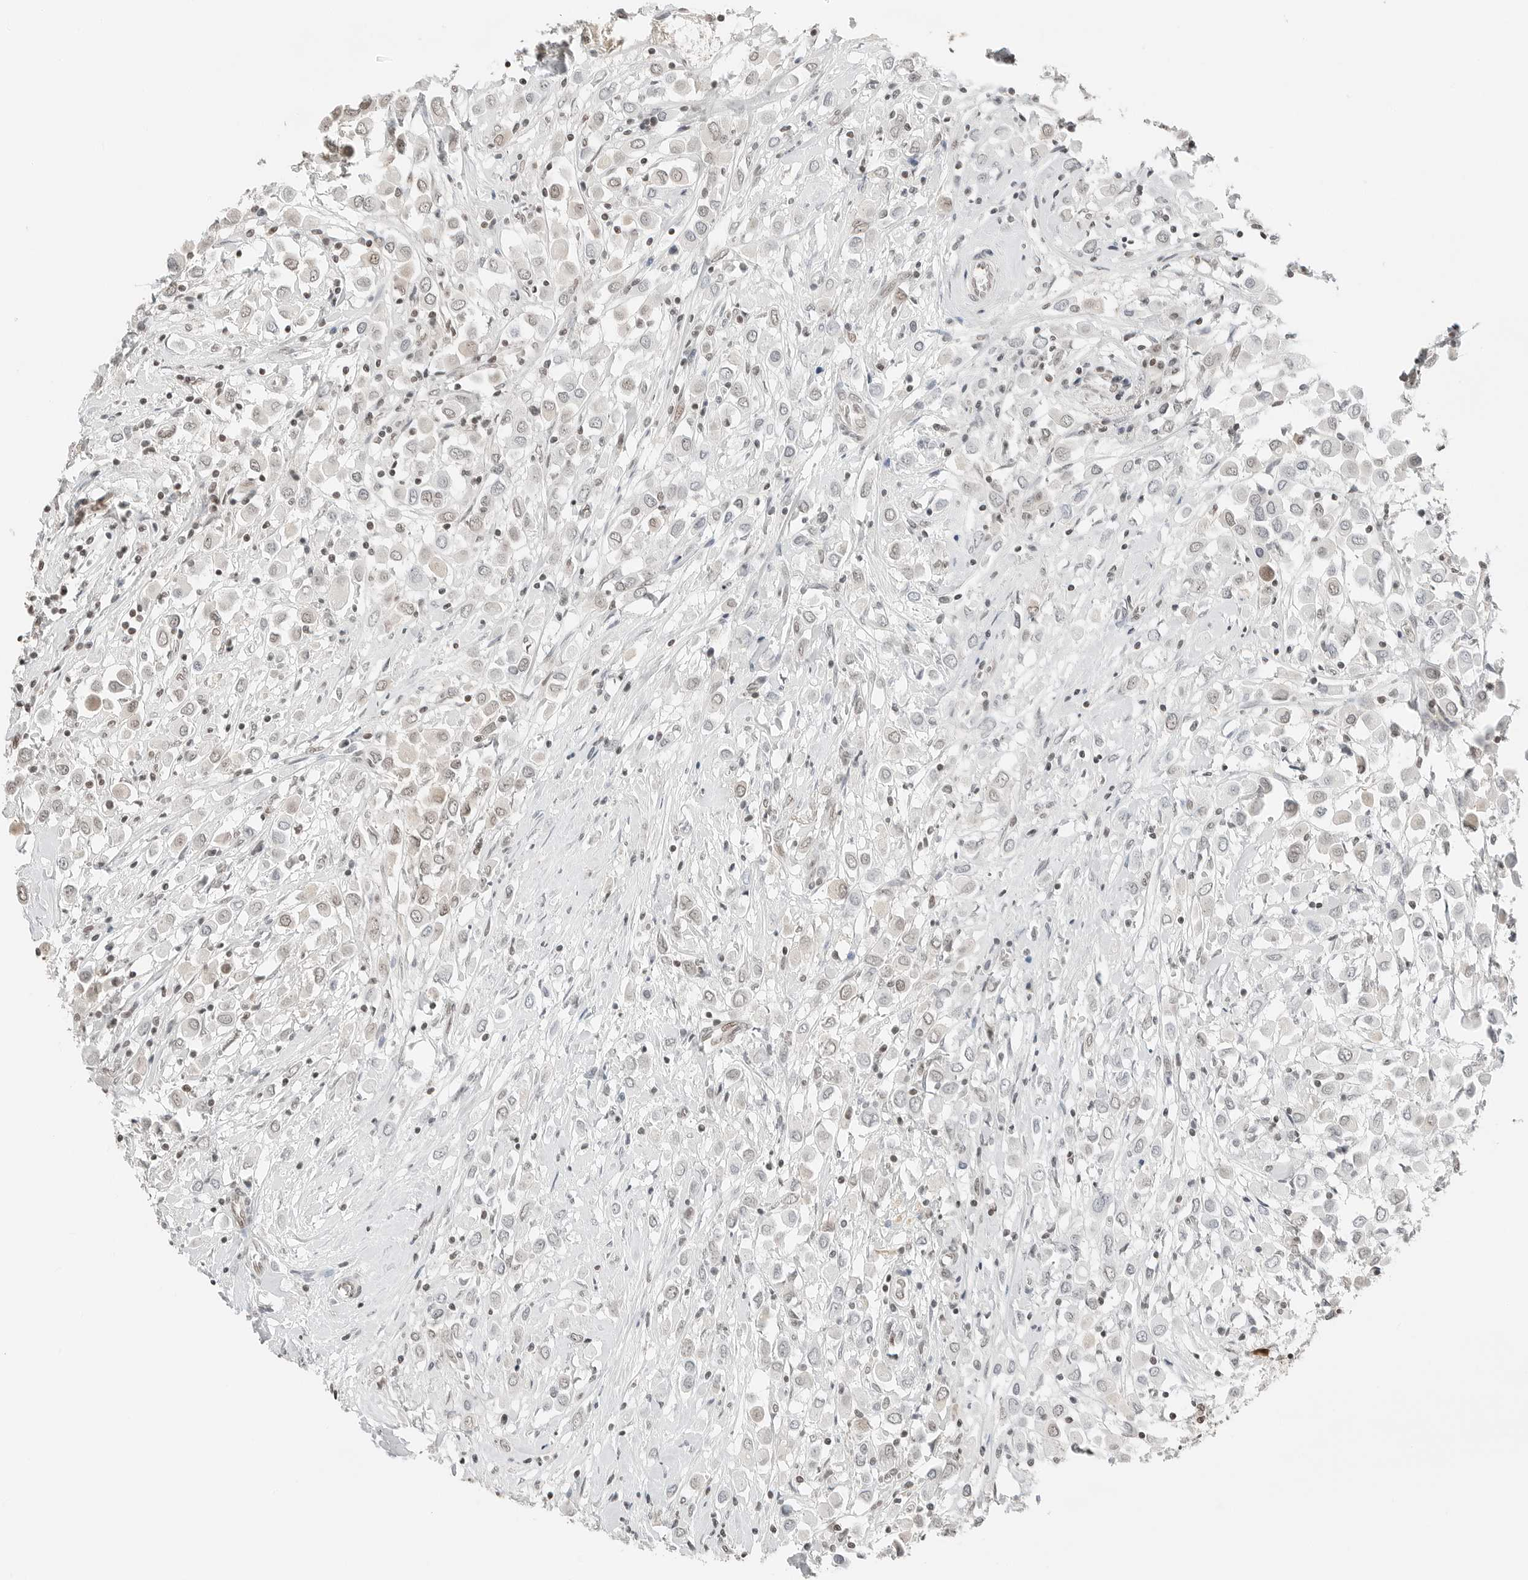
{"staining": {"intensity": "weak", "quantity": "<25%", "location": "nuclear"}, "tissue": "breast cancer", "cell_type": "Tumor cells", "image_type": "cancer", "snomed": [{"axis": "morphology", "description": "Duct carcinoma"}, {"axis": "topography", "description": "Breast"}], "caption": "DAB immunohistochemical staining of human breast invasive ductal carcinoma exhibits no significant expression in tumor cells.", "gene": "CRTC2", "patient": {"sex": "female", "age": 61}}